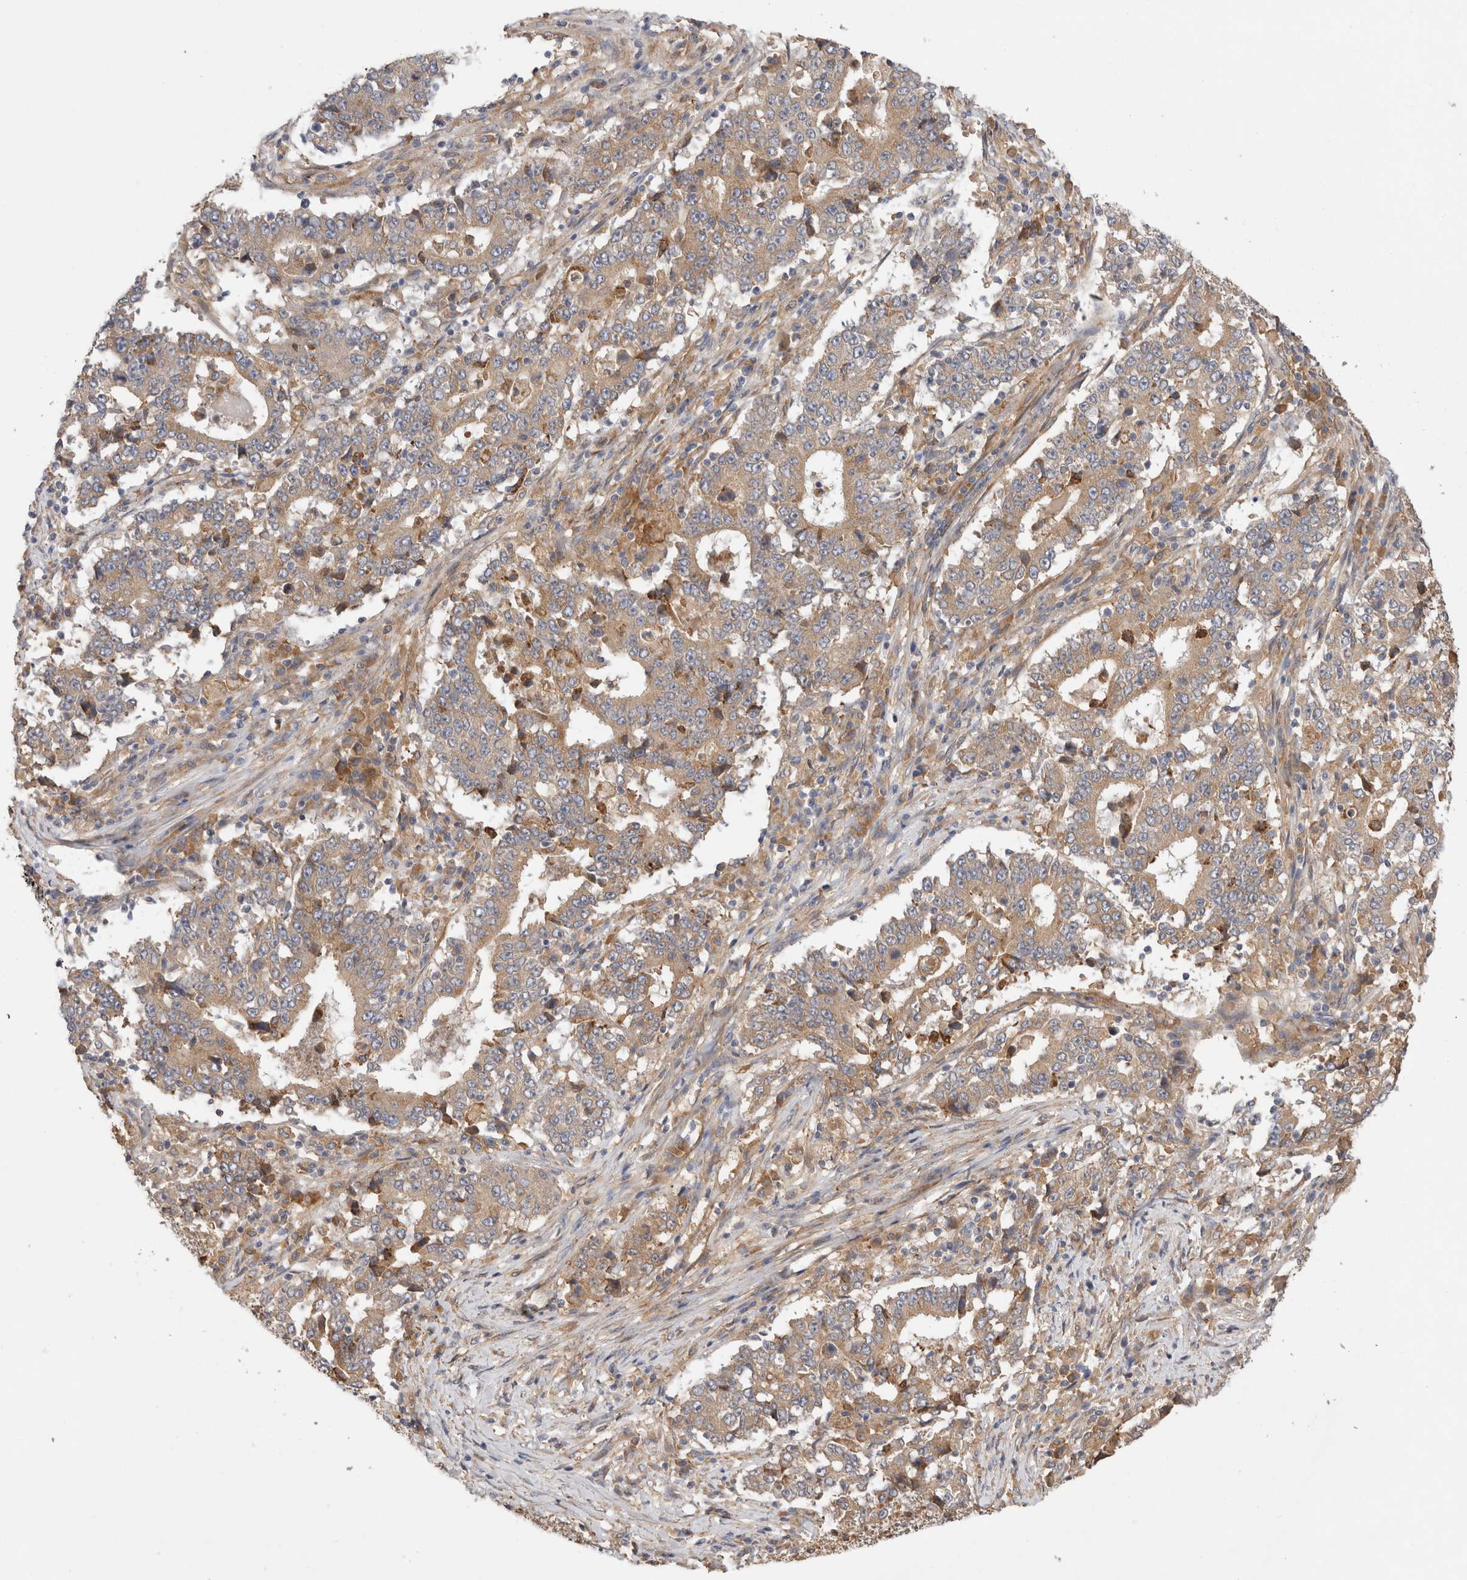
{"staining": {"intensity": "moderate", "quantity": "25%-75%", "location": "cytoplasmic/membranous"}, "tissue": "stomach cancer", "cell_type": "Tumor cells", "image_type": "cancer", "snomed": [{"axis": "morphology", "description": "Adenocarcinoma, NOS"}, {"axis": "topography", "description": "Stomach"}], "caption": "IHC of human stomach cancer (adenocarcinoma) displays medium levels of moderate cytoplasmic/membranous positivity in approximately 25%-75% of tumor cells.", "gene": "SGK3", "patient": {"sex": "male", "age": 59}}